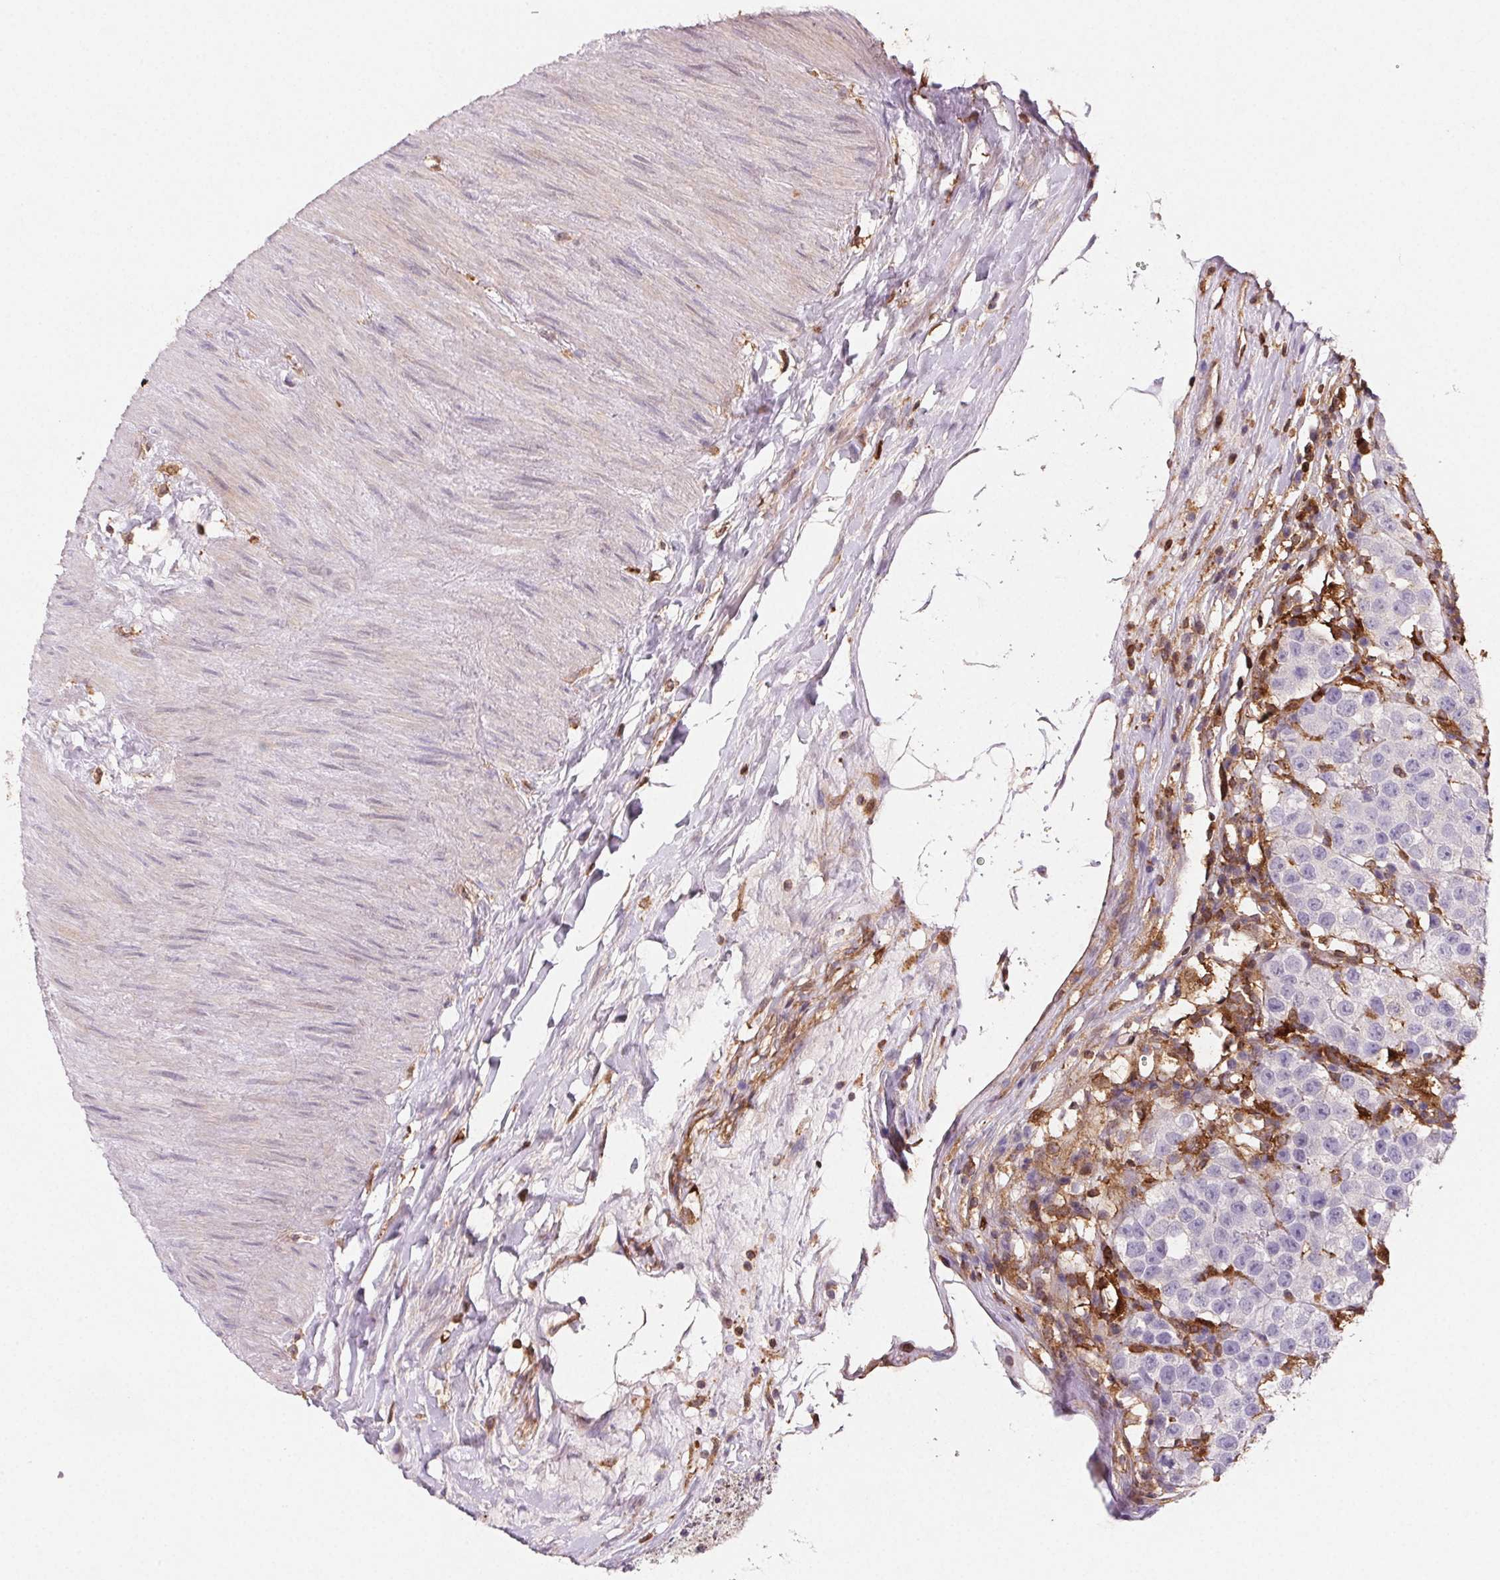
{"staining": {"intensity": "negative", "quantity": "none", "location": "none"}, "tissue": "testis cancer", "cell_type": "Tumor cells", "image_type": "cancer", "snomed": [{"axis": "morphology", "description": "Seminoma, NOS"}, {"axis": "topography", "description": "Testis"}], "caption": "Image shows no significant protein staining in tumor cells of seminoma (testis).", "gene": "GBP1", "patient": {"sex": "male", "age": 34}}